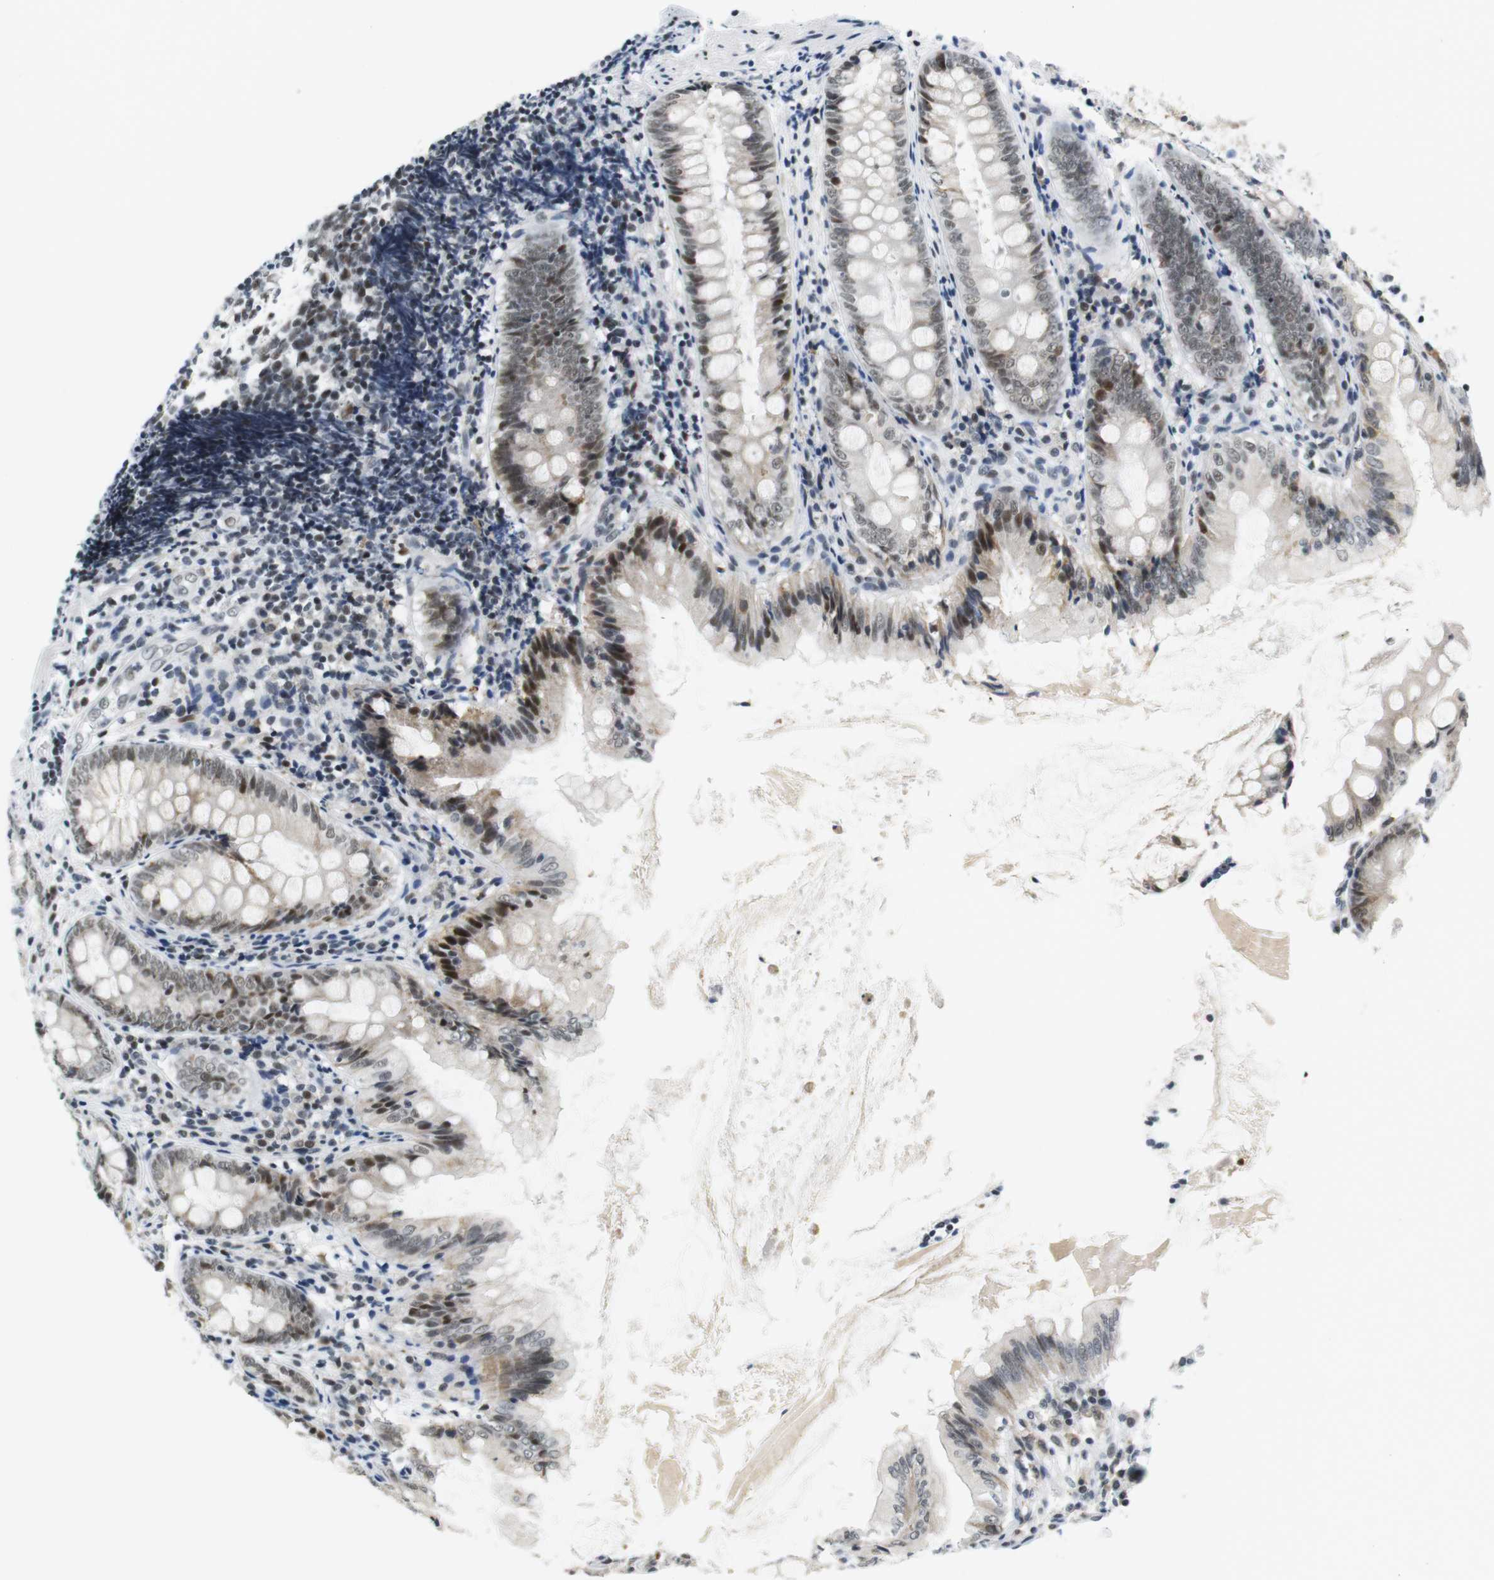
{"staining": {"intensity": "moderate", "quantity": "25%-75%", "location": "nuclear"}, "tissue": "appendix", "cell_type": "Glandular cells", "image_type": "normal", "snomed": [{"axis": "morphology", "description": "Normal tissue, NOS"}, {"axis": "topography", "description": "Appendix"}], "caption": "Immunohistochemical staining of unremarkable human appendix shows 25%-75% levels of moderate nuclear protein expression in about 25%-75% of glandular cells.", "gene": "RNF38", "patient": {"sex": "female", "age": 77}}